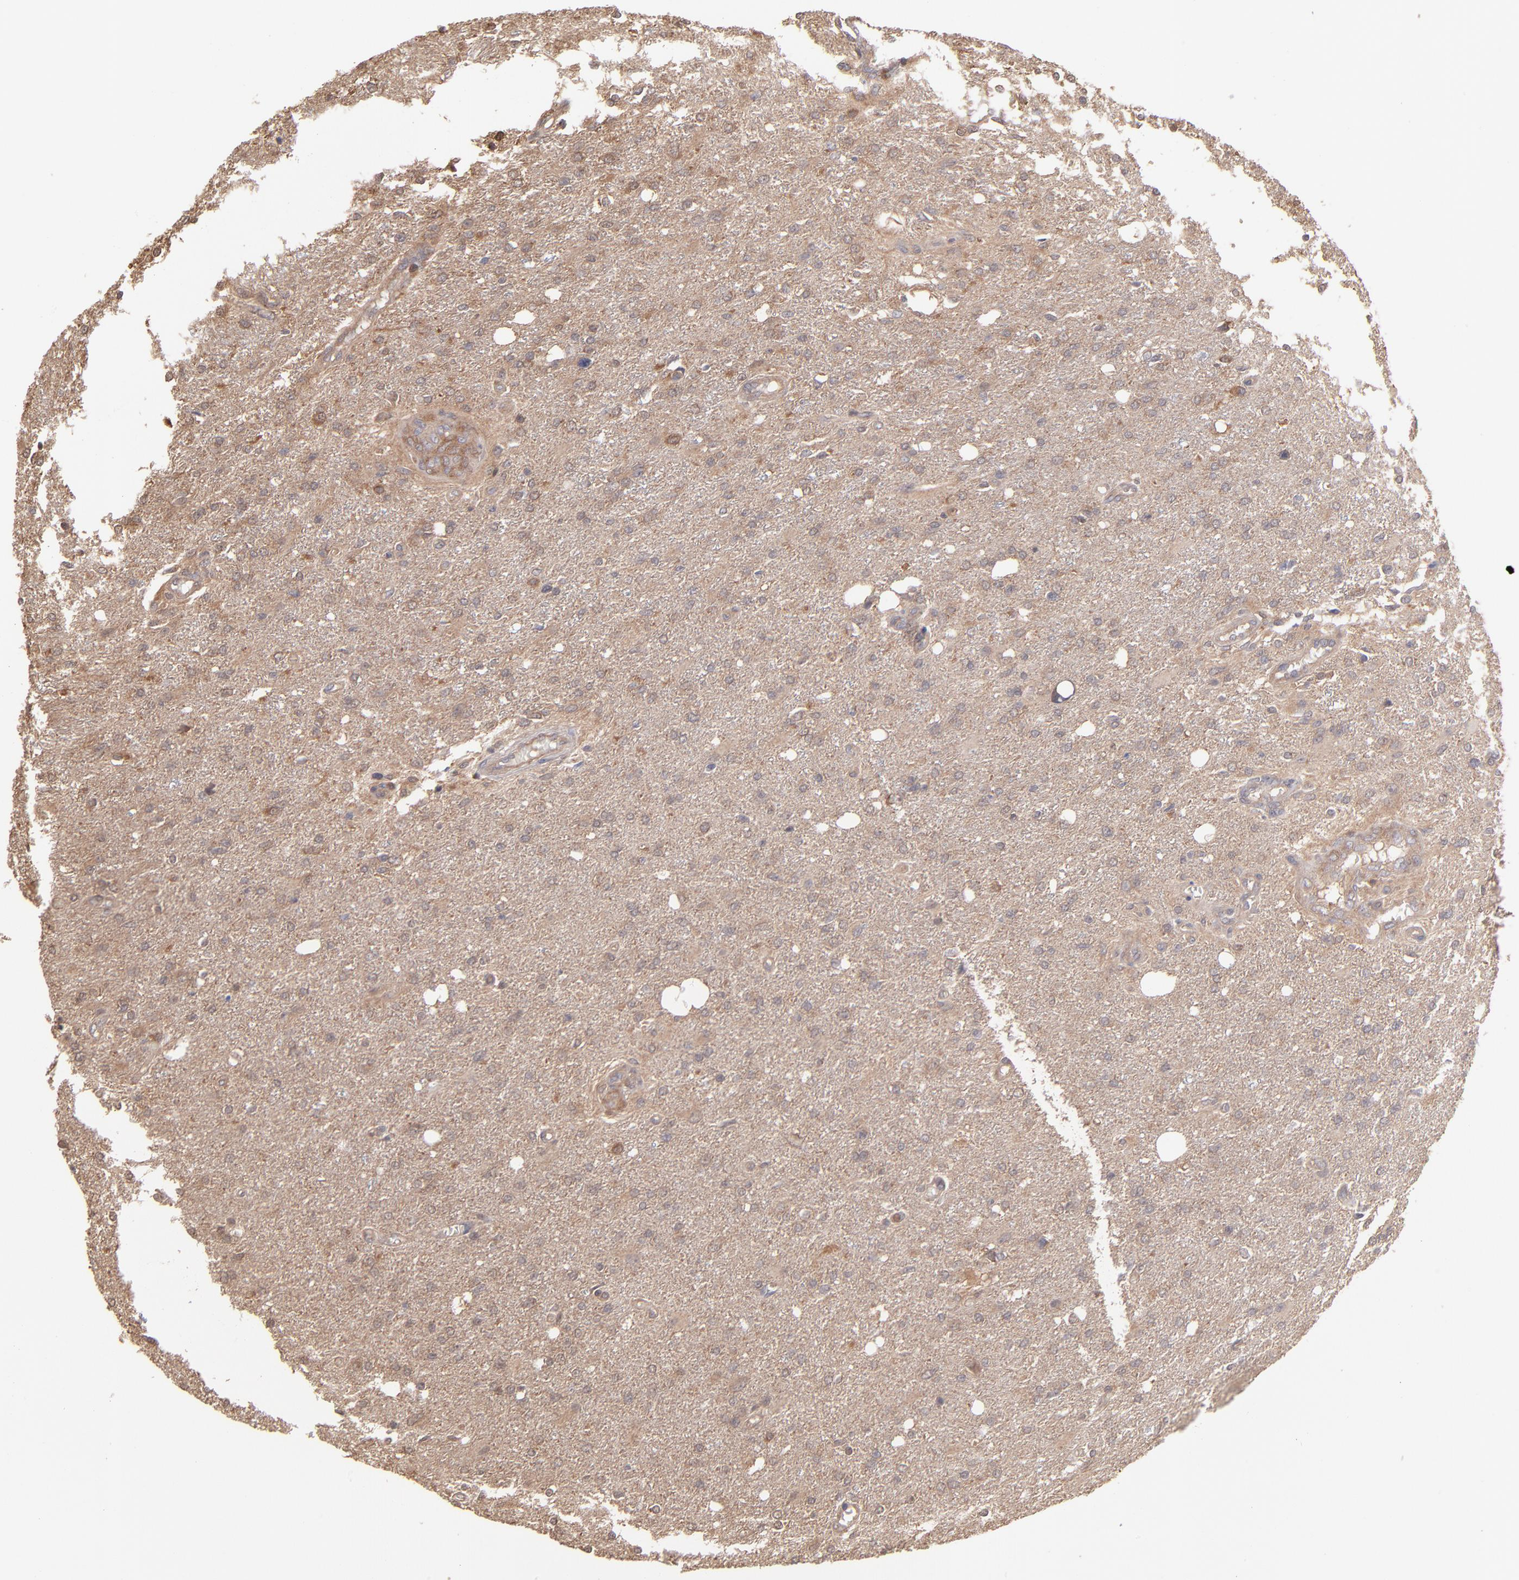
{"staining": {"intensity": "moderate", "quantity": ">75%", "location": "cytoplasmic/membranous"}, "tissue": "glioma", "cell_type": "Tumor cells", "image_type": "cancer", "snomed": [{"axis": "morphology", "description": "Glioma, malignant, High grade"}, {"axis": "topography", "description": "Cerebral cortex"}], "caption": "Glioma stained with immunohistochemistry reveals moderate cytoplasmic/membranous staining in about >75% of tumor cells. (DAB (3,3'-diaminobenzidine) IHC, brown staining for protein, blue staining for nuclei).", "gene": "MAP2K2", "patient": {"sex": "male", "age": 76}}